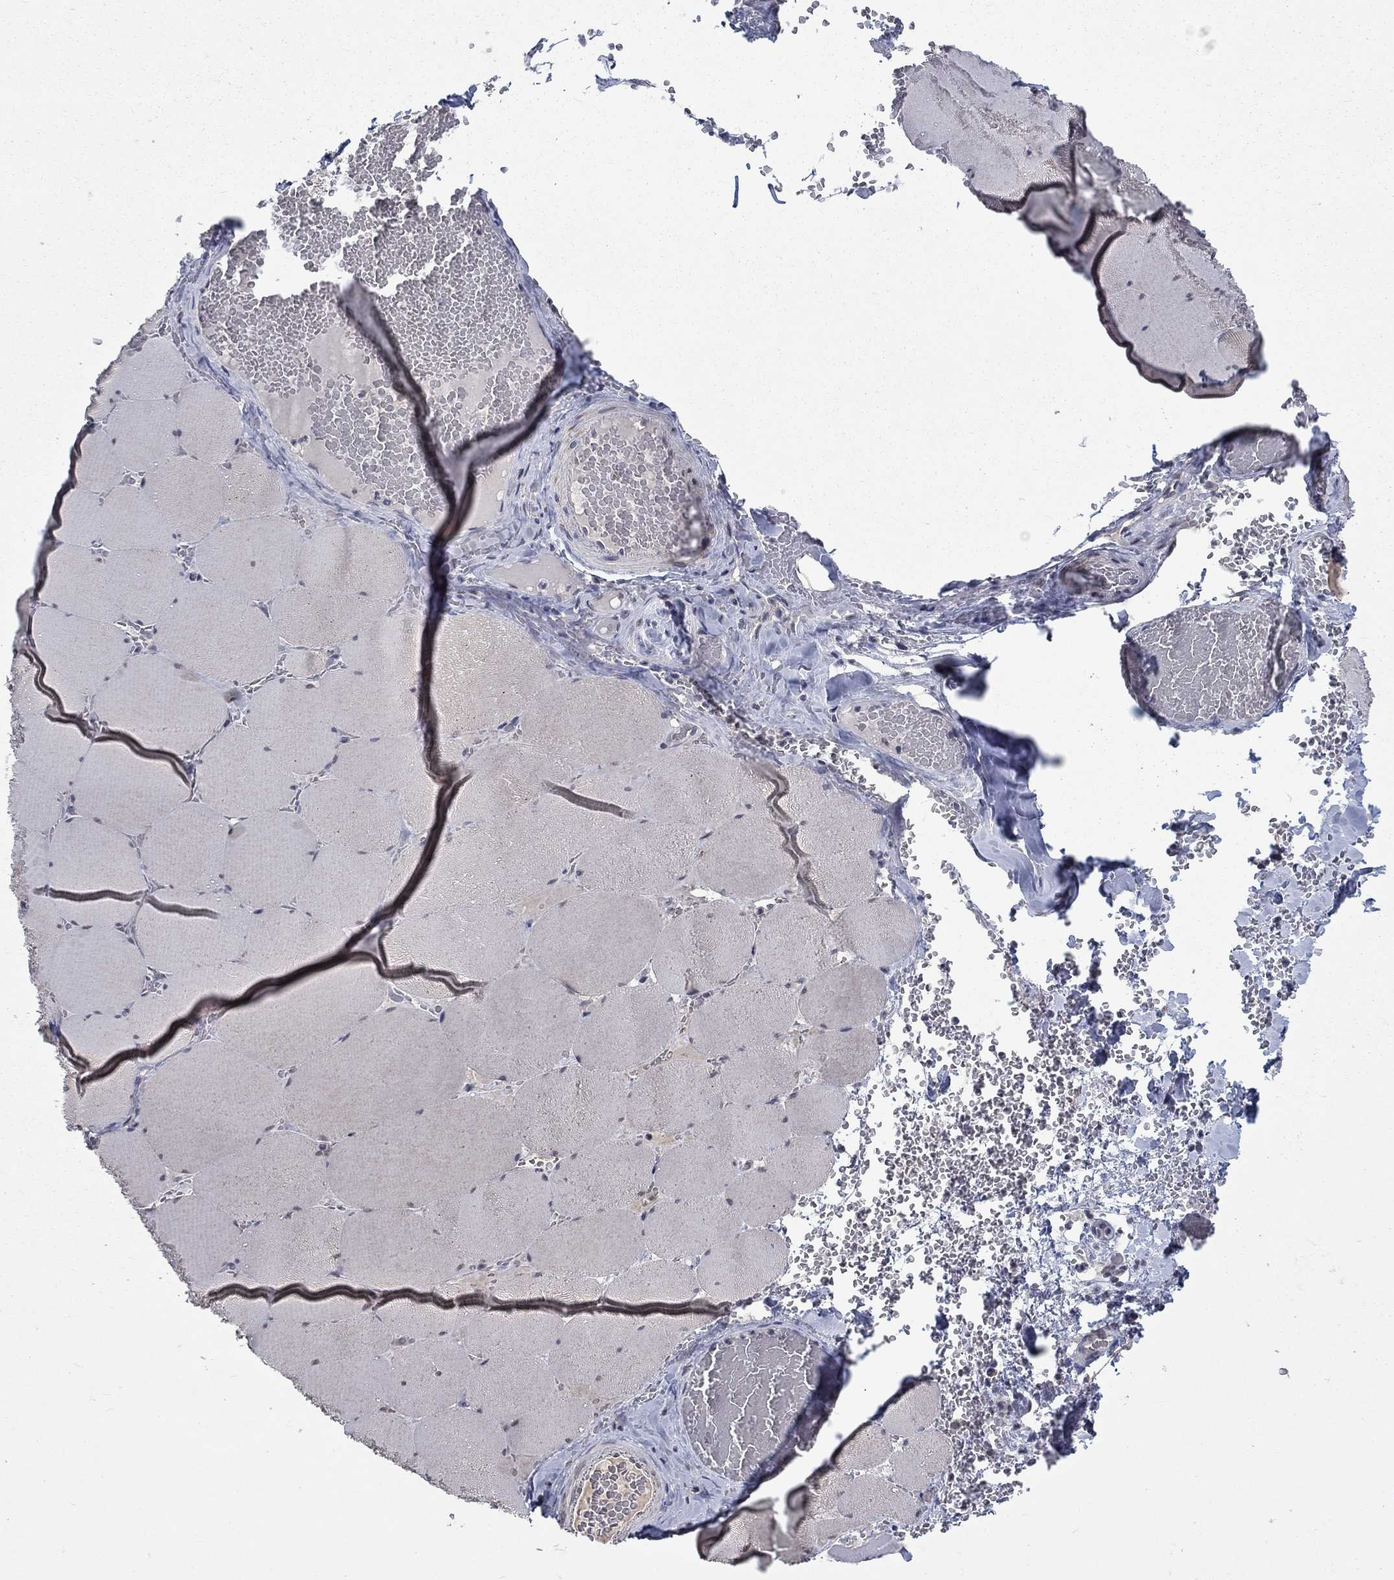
{"staining": {"intensity": "negative", "quantity": "none", "location": "none"}, "tissue": "skeletal muscle", "cell_type": "Myocytes", "image_type": "normal", "snomed": [{"axis": "morphology", "description": "Normal tissue, NOS"}, {"axis": "morphology", "description": "Malignant melanoma, Metastatic site"}, {"axis": "topography", "description": "Skeletal muscle"}], "caption": "Protein analysis of unremarkable skeletal muscle shows no significant expression in myocytes. The staining was performed using DAB (3,3'-diaminobenzidine) to visualize the protein expression in brown, while the nuclei were stained in blue with hematoxylin (Magnification: 20x).", "gene": "SPATA33", "patient": {"sex": "male", "age": 50}}